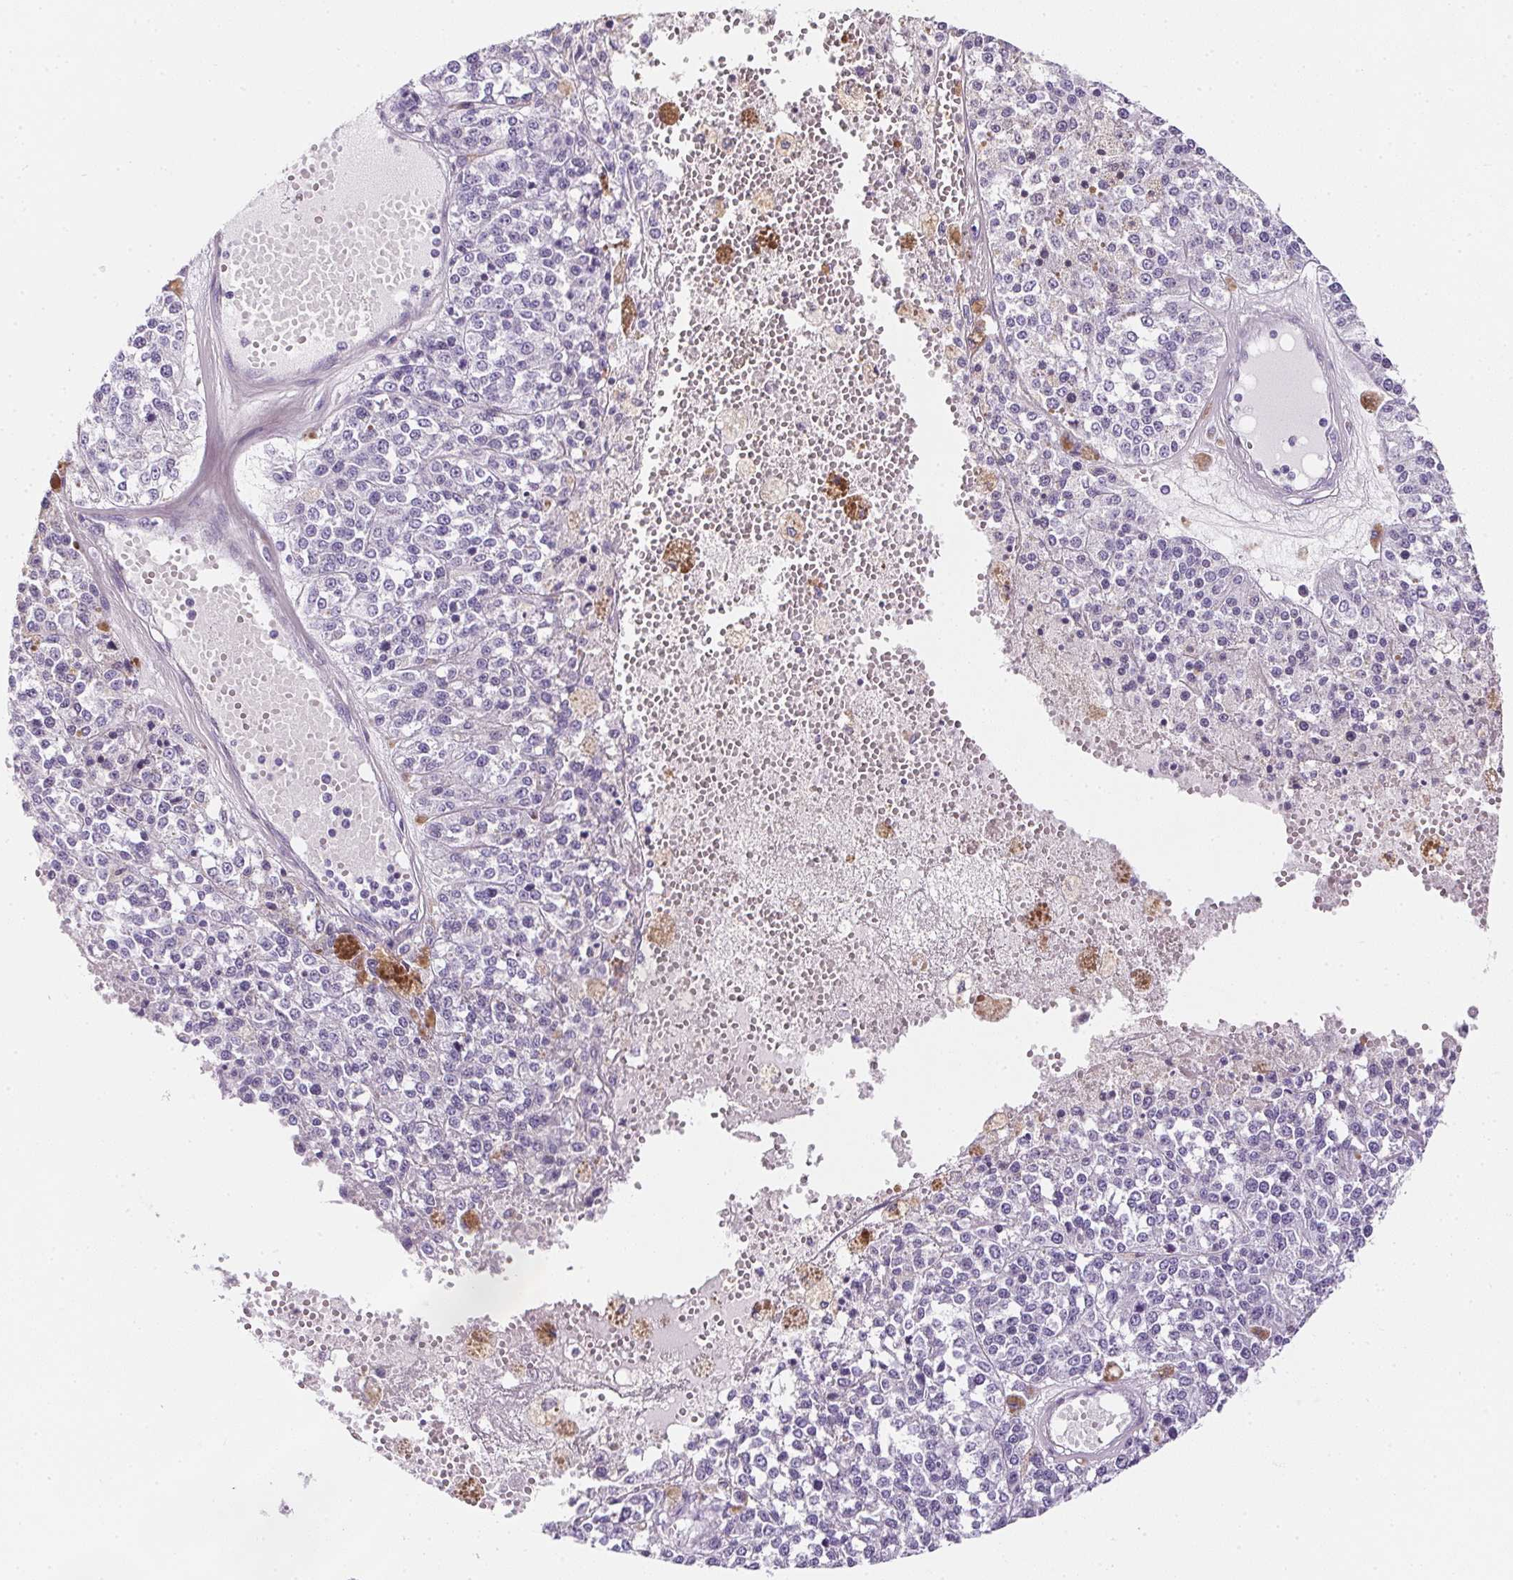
{"staining": {"intensity": "negative", "quantity": "none", "location": "none"}, "tissue": "melanoma", "cell_type": "Tumor cells", "image_type": "cancer", "snomed": [{"axis": "morphology", "description": "Malignant melanoma, Metastatic site"}, {"axis": "topography", "description": "Lymph node"}], "caption": "High magnification brightfield microscopy of malignant melanoma (metastatic site) stained with DAB (3,3'-diaminobenzidine) (brown) and counterstained with hematoxylin (blue): tumor cells show no significant staining.", "gene": "AQP5", "patient": {"sex": "female", "age": 64}}